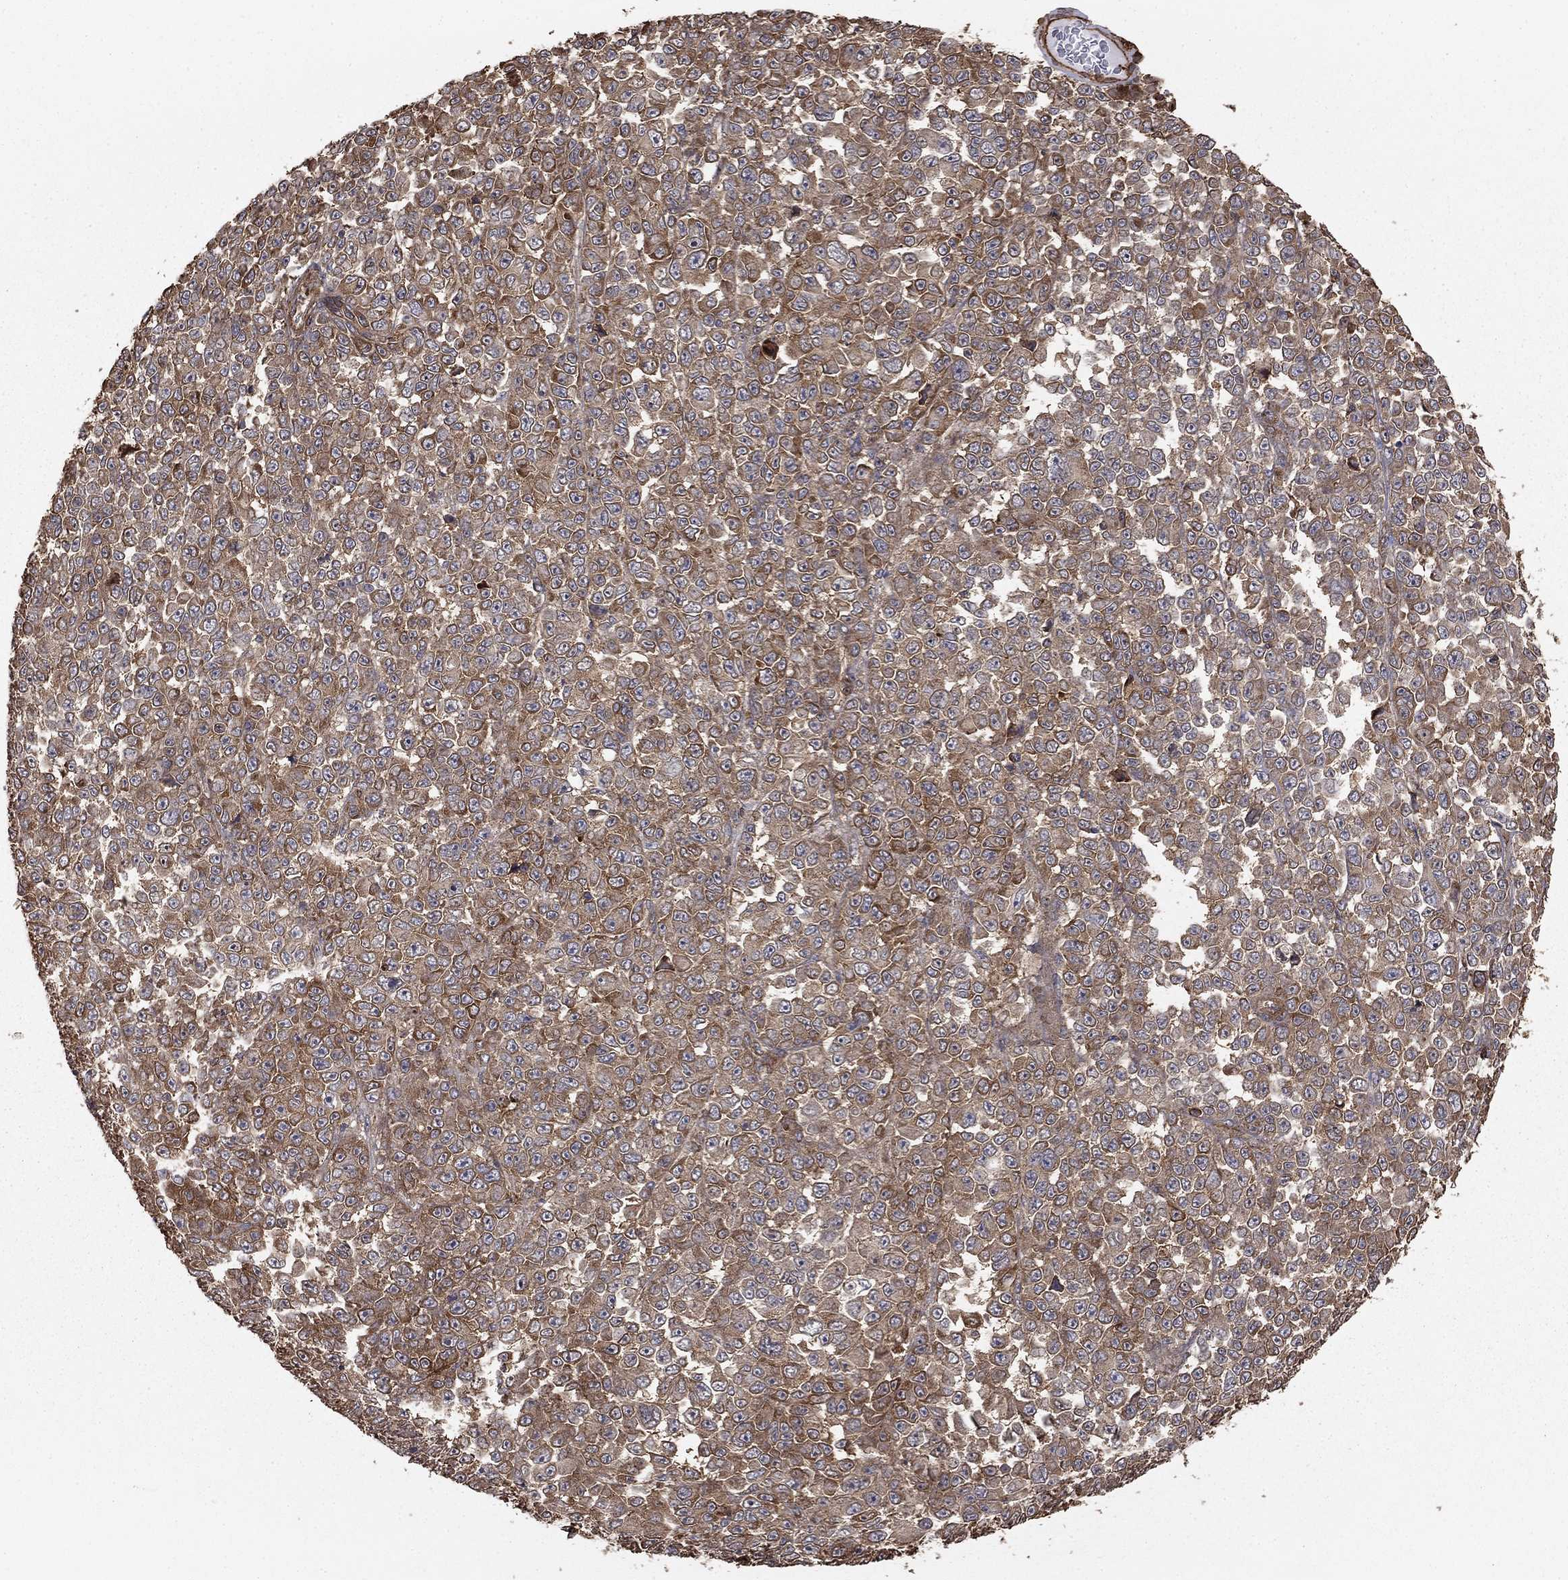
{"staining": {"intensity": "weak", "quantity": "25%-75%", "location": "cytoplasmic/membranous"}, "tissue": "melanoma", "cell_type": "Tumor cells", "image_type": "cancer", "snomed": [{"axis": "morphology", "description": "Malignant melanoma, NOS"}, {"axis": "topography", "description": "Skin"}], "caption": "A histopathology image showing weak cytoplasmic/membranous staining in approximately 25%-75% of tumor cells in malignant melanoma, as visualized by brown immunohistochemical staining.", "gene": "HABP4", "patient": {"sex": "female", "age": 95}}